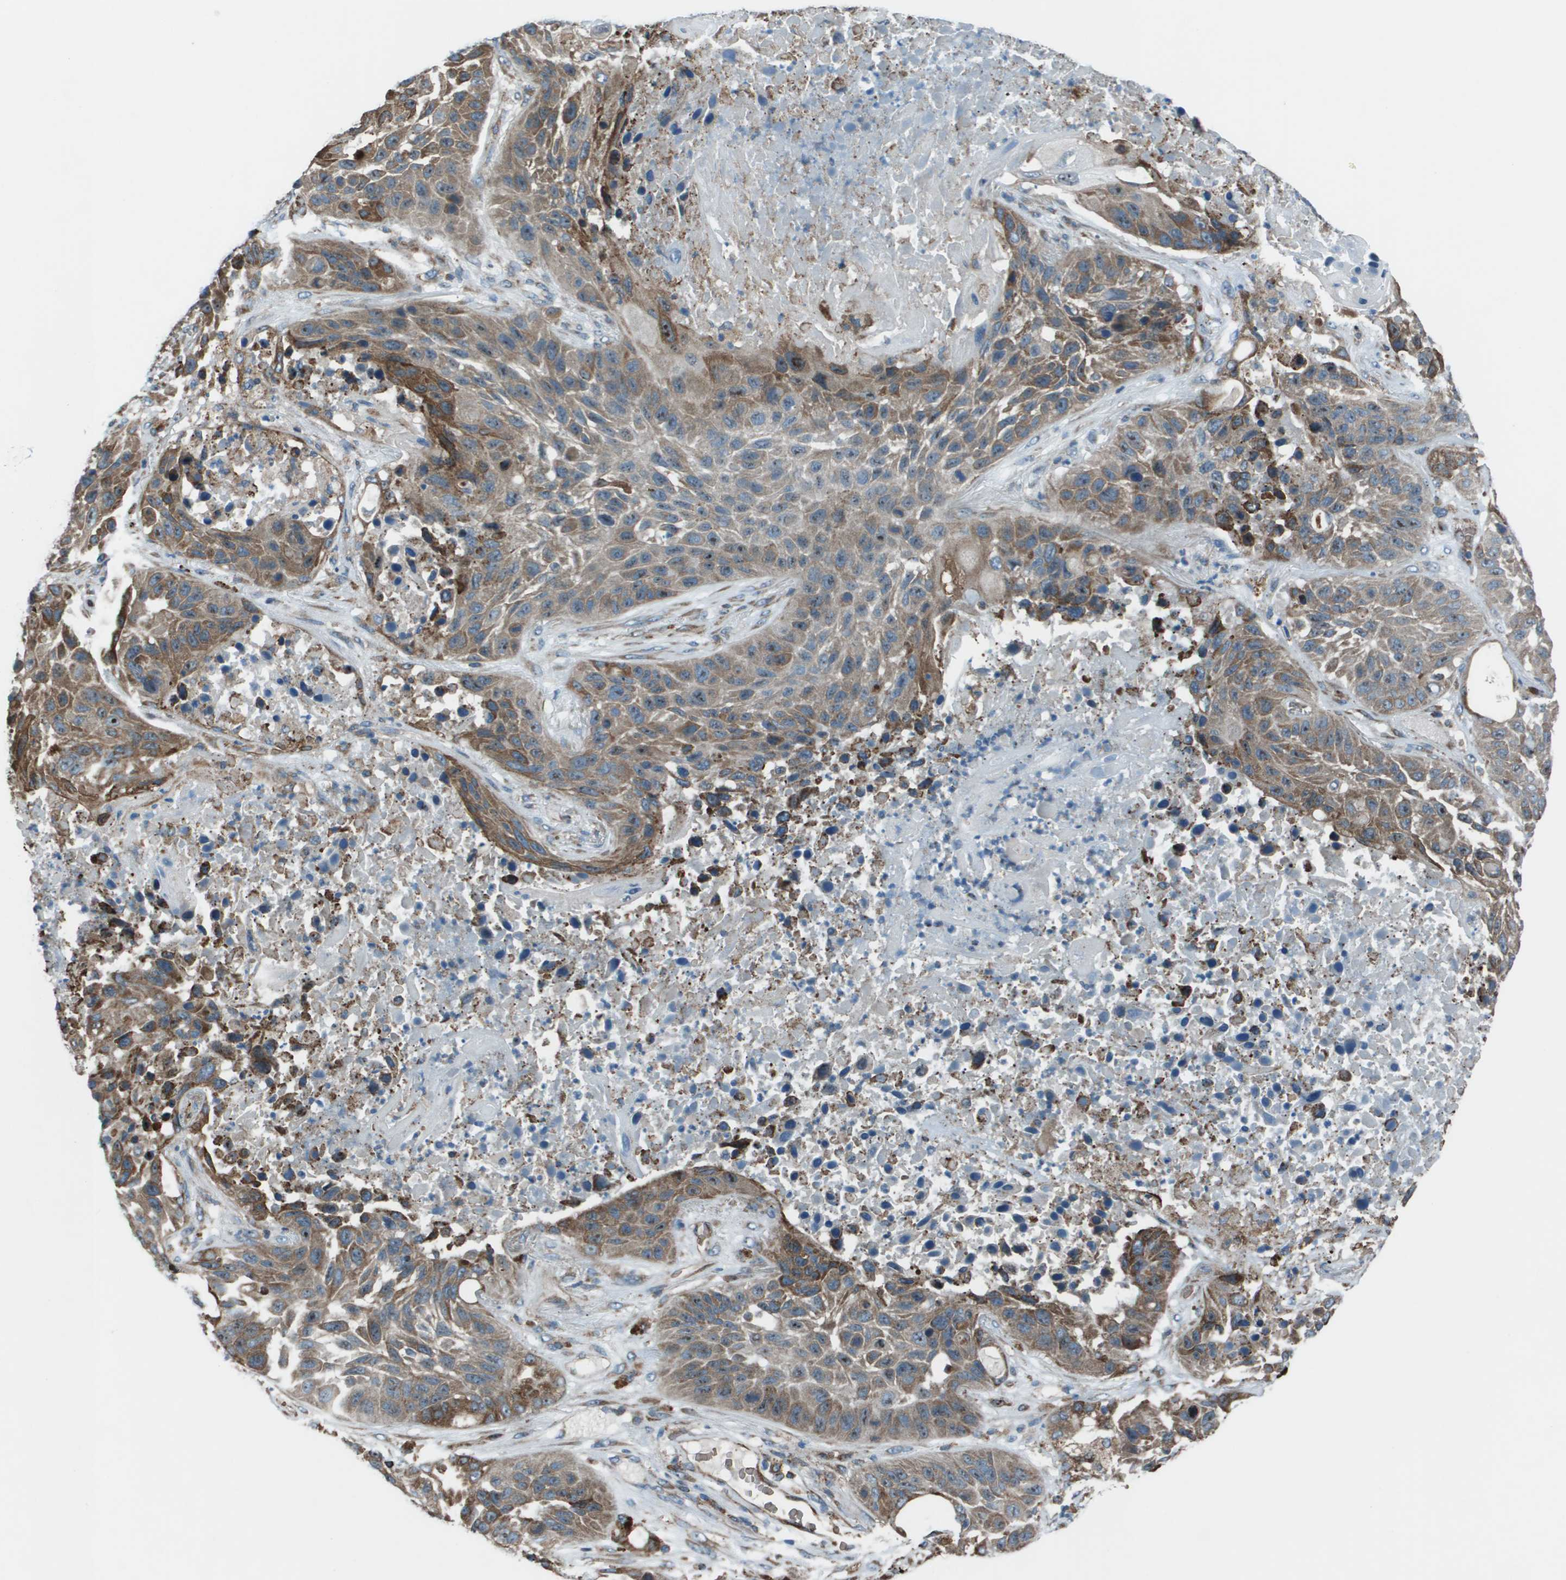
{"staining": {"intensity": "moderate", "quantity": "25%-75%", "location": "cytoplasmic/membranous,nuclear"}, "tissue": "lung cancer", "cell_type": "Tumor cells", "image_type": "cancer", "snomed": [{"axis": "morphology", "description": "Squamous cell carcinoma, NOS"}, {"axis": "topography", "description": "Lung"}], "caption": "Lung squamous cell carcinoma tissue displays moderate cytoplasmic/membranous and nuclear positivity in approximately 25%-75% of tumor cells", "gene": "UTS2", "patient": {"sex": "male", "age": 57}}